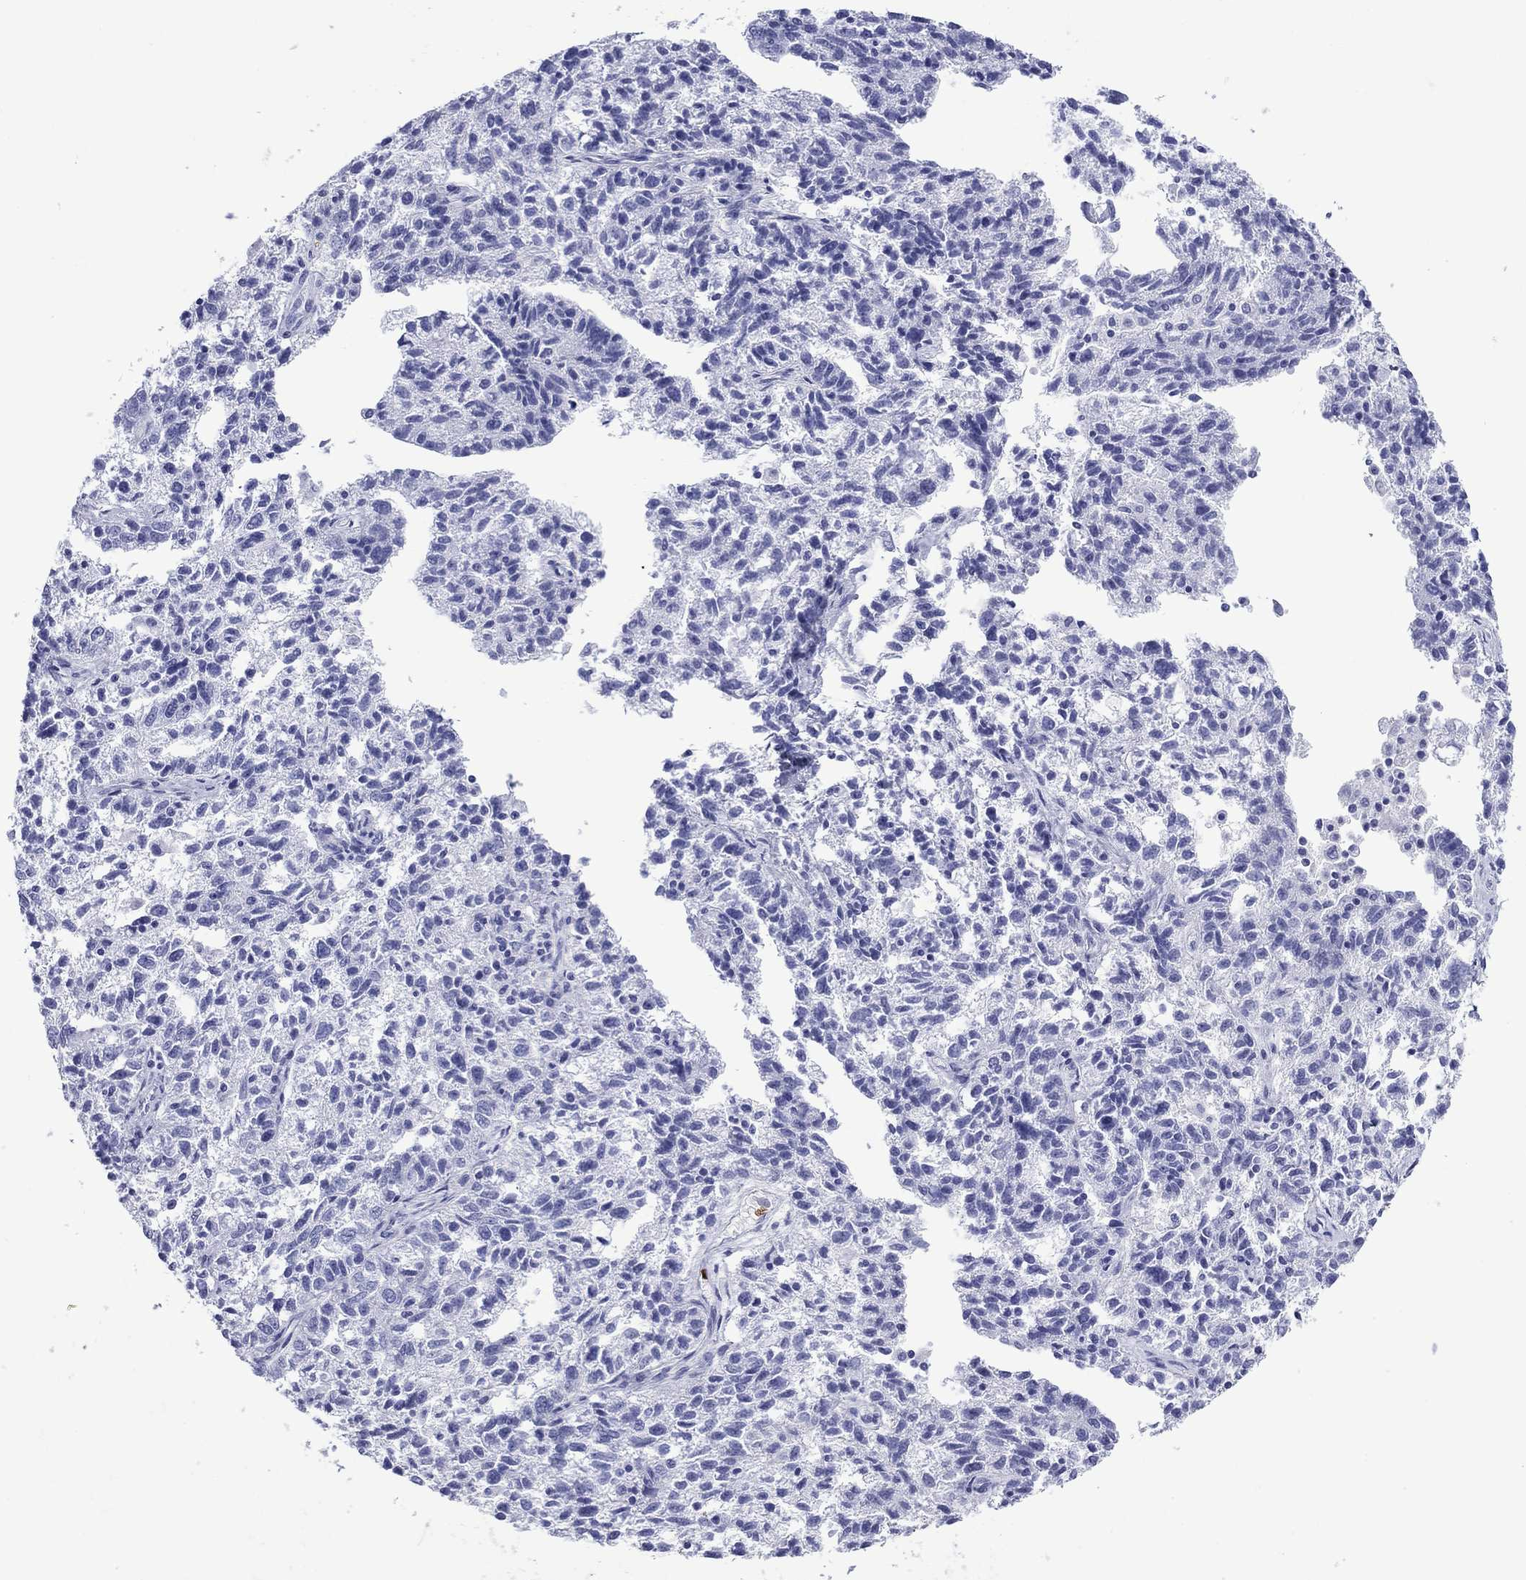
{"staining": {"intensity": "negative", "quantity": "none", "location": "none"}, "tissue": "ovarian cancer", "cell_type": "Tumor cells", "image_type": "cancer", "snomed": [{"axis": "morphology", "description": "Cystadenocarcinoma, serous, NOS"}, {"axis": "topography", "description": "Ovary"}], "caption": "A high-resolution photomicrograph shows immunohistochemistry staining of serous cystadenocarcinoma (ovarian), which exhibits no significant staining in tumor cells.", "gene": "ROM1", "patient": {"sex": "female", "age": 71}}